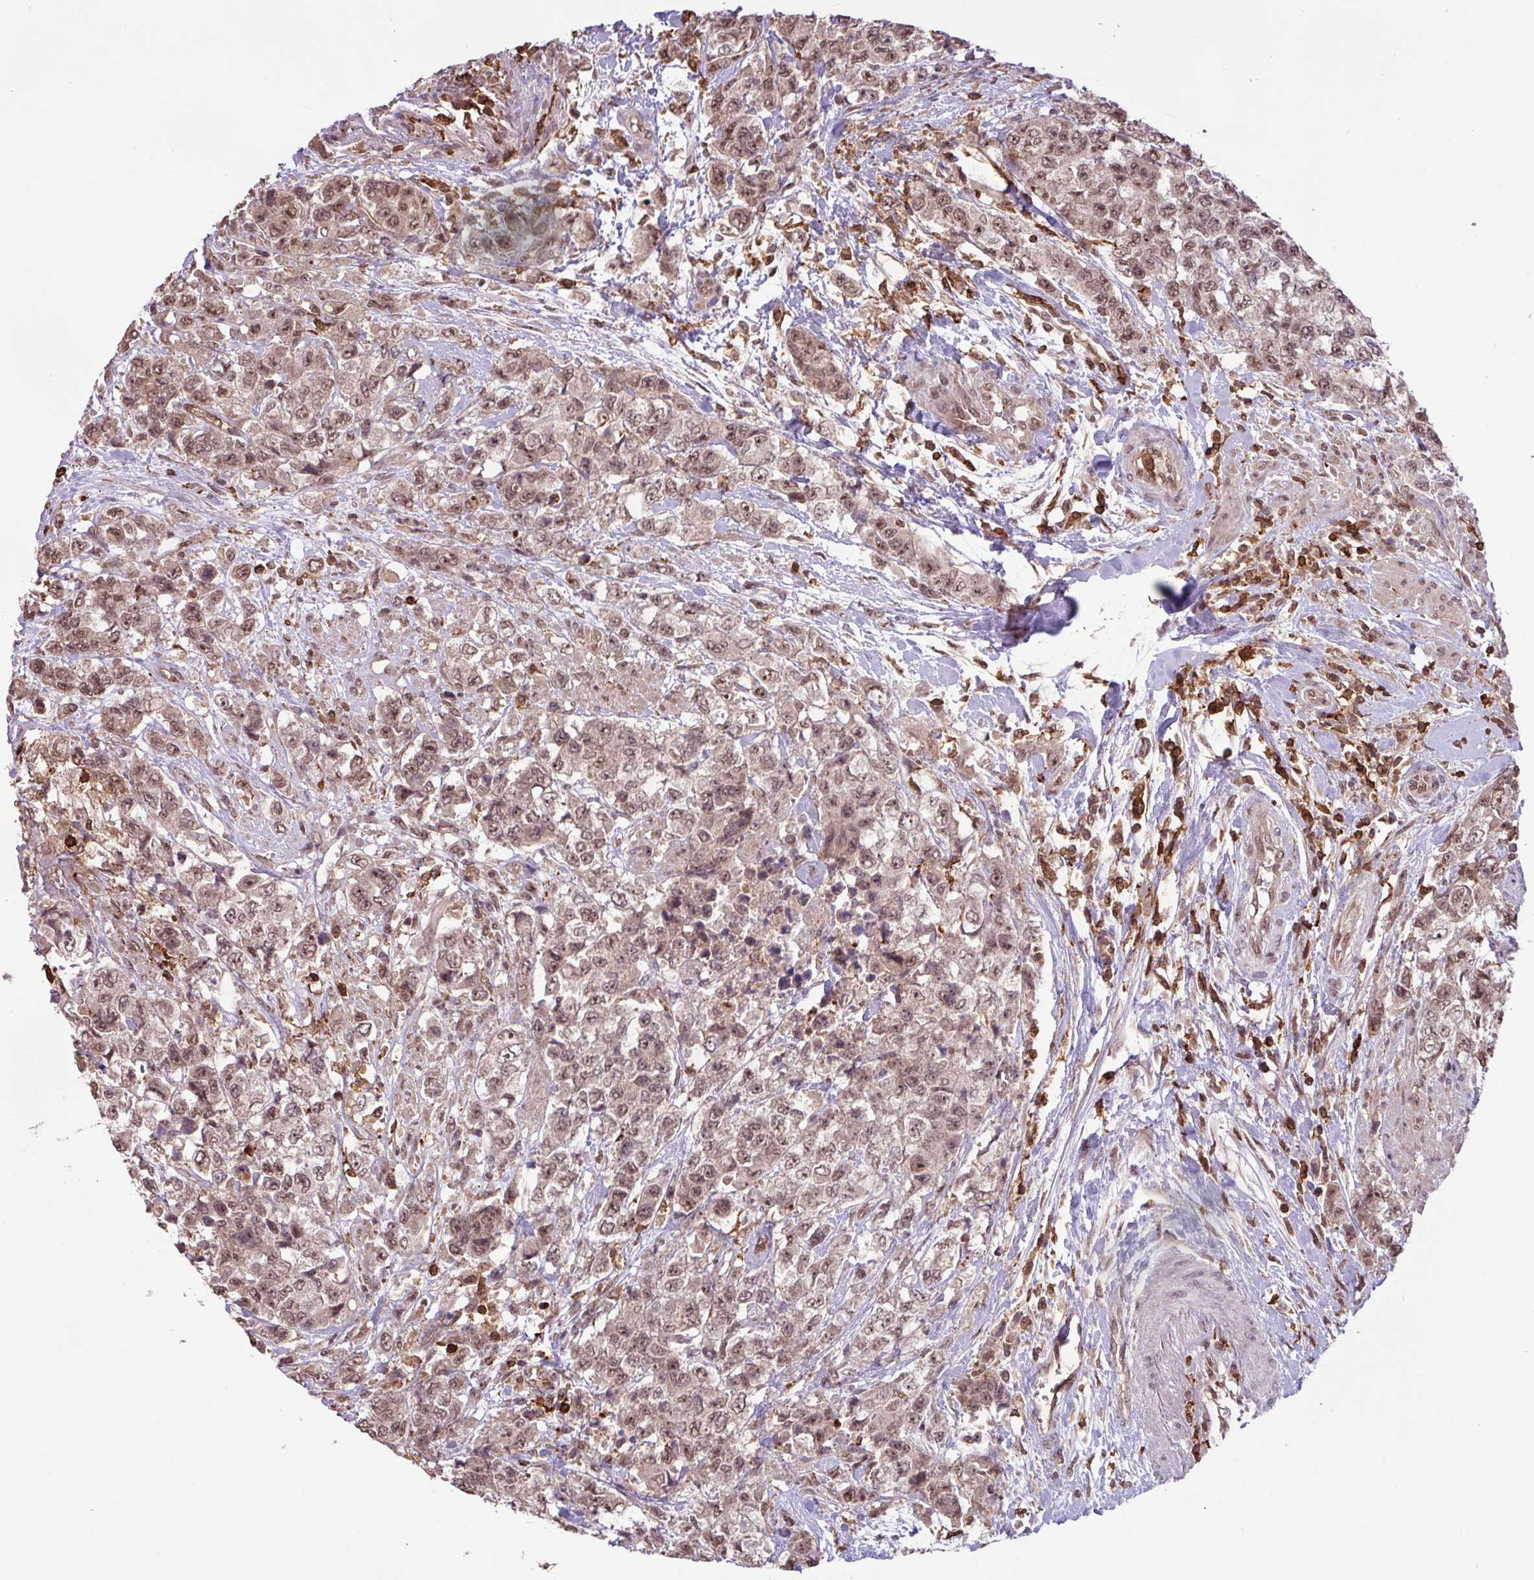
{"staining": {"intensity": "moderate", "quantity": ">75%", "location": "nuclear"}, "tissue": "urothelial cancer", "cell_type": "Tumor cells", "image_type": "cancer", "snomed": [{"axis": "morphology", "description": "Urothelial carcinoma, High grade"}, {"axis": "topography", "description": "Urinary bladder"}], "caption": "Immunohistochemistry micrograph of human urothelial cancer stained for a protein (brown), which shows medium levels of moderate nuclear positivity in about >75% of tumor cells.", "gene": "GON7", "patient": {"sex": "female", "age": 78}}